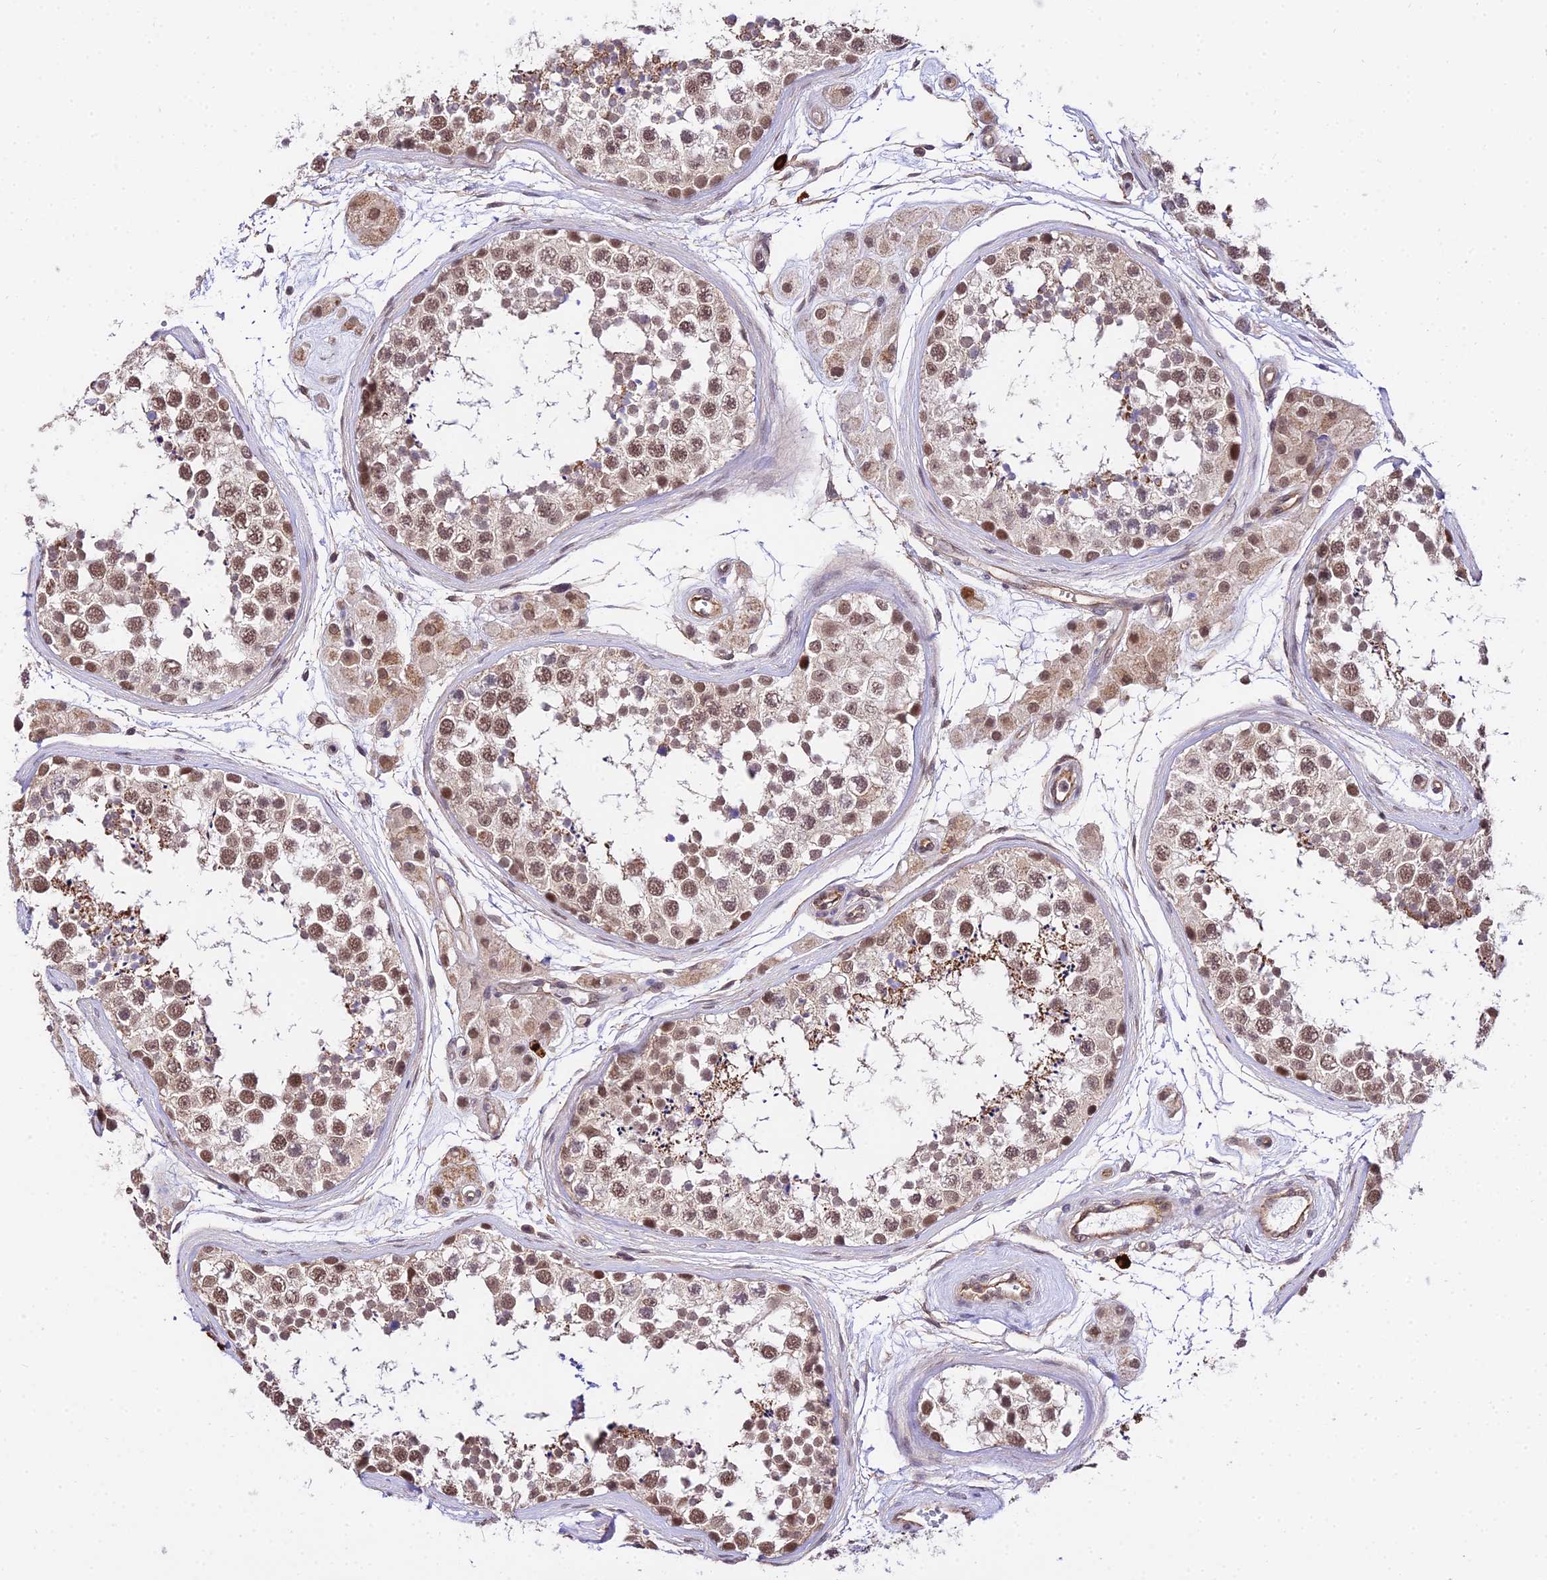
{"staining": {"intensity": "moderate", "quantity": "25%-75%", "location": "nuclear"}, "tissue": "testis", "cell_type": "Cells in seminiferous ducts", "image_type": "normal", "snomed": [{"axis": "morphology", "description": "Normal tissue, NOS"}, {"axis": "topography", "description": "Testis"}], "caption": "DAB (3,3'-diaminobenzidine) immunohistochemical staining of benign testis reveals moderate nuclear protein expression in about 25%-75% of cells in seminiferous ducts. (brown staining indicates protein expression, while blue staining denotes nuclei).", "gene": "POLR2I", "patient": {"sex": "male", "age": 56}}